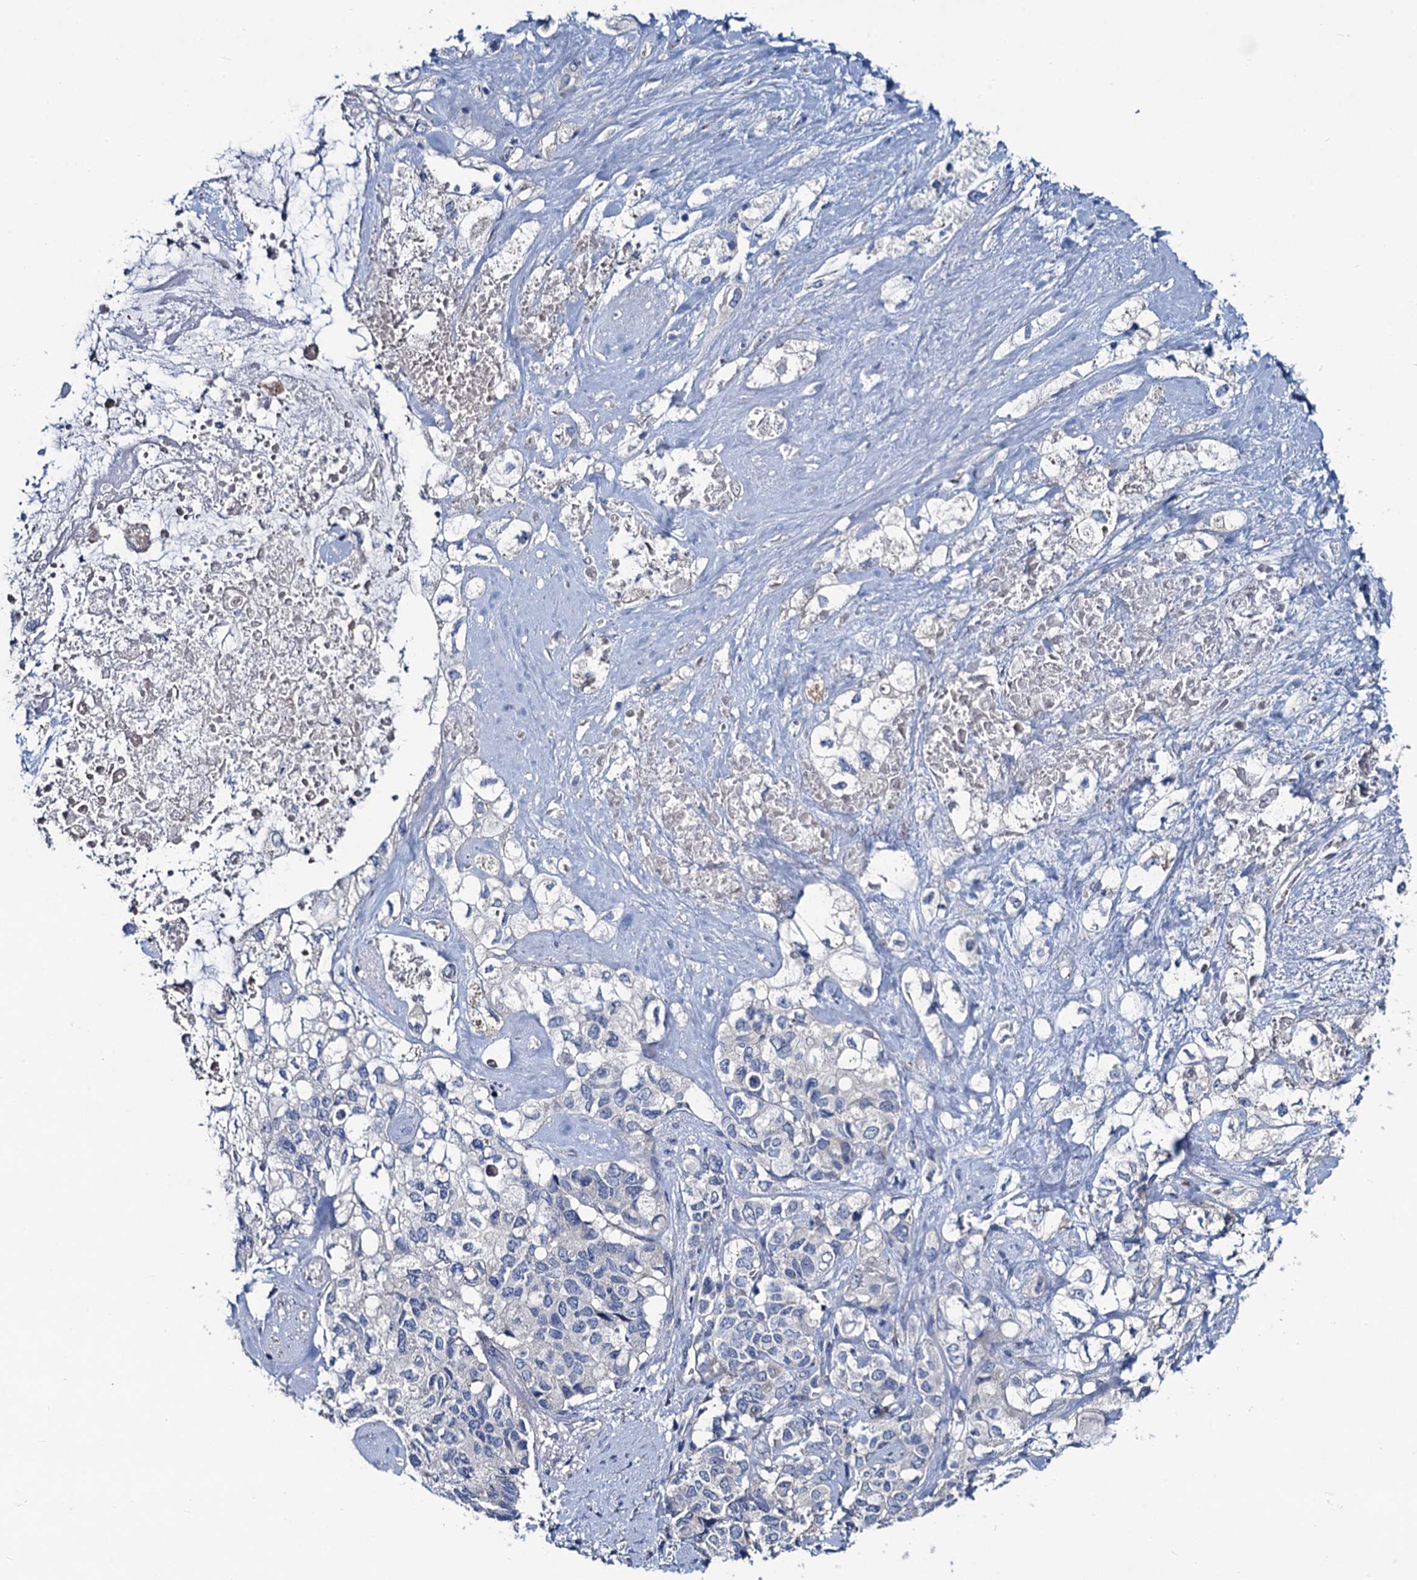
{"staining": {"intensity": "negative", "quantity": "none", "location": "none"}, "tissue": "pancreatic cancer", "cell_type": "Tumor cells", "image_type": "cancer", "snomed": [{"axis": "morphology", "description": "Adenocarcinoma, NOS"}, {"axis": "topography", "description": "Pancreas"}], "caption": "Adenocarcinoma (pancreatic) stained for a protein using immunohistochemistry (IHC) demonstrates no positivity tumor cells.", "gene": "RTKN2", "patient": {"sex": "female", "age": 56}}